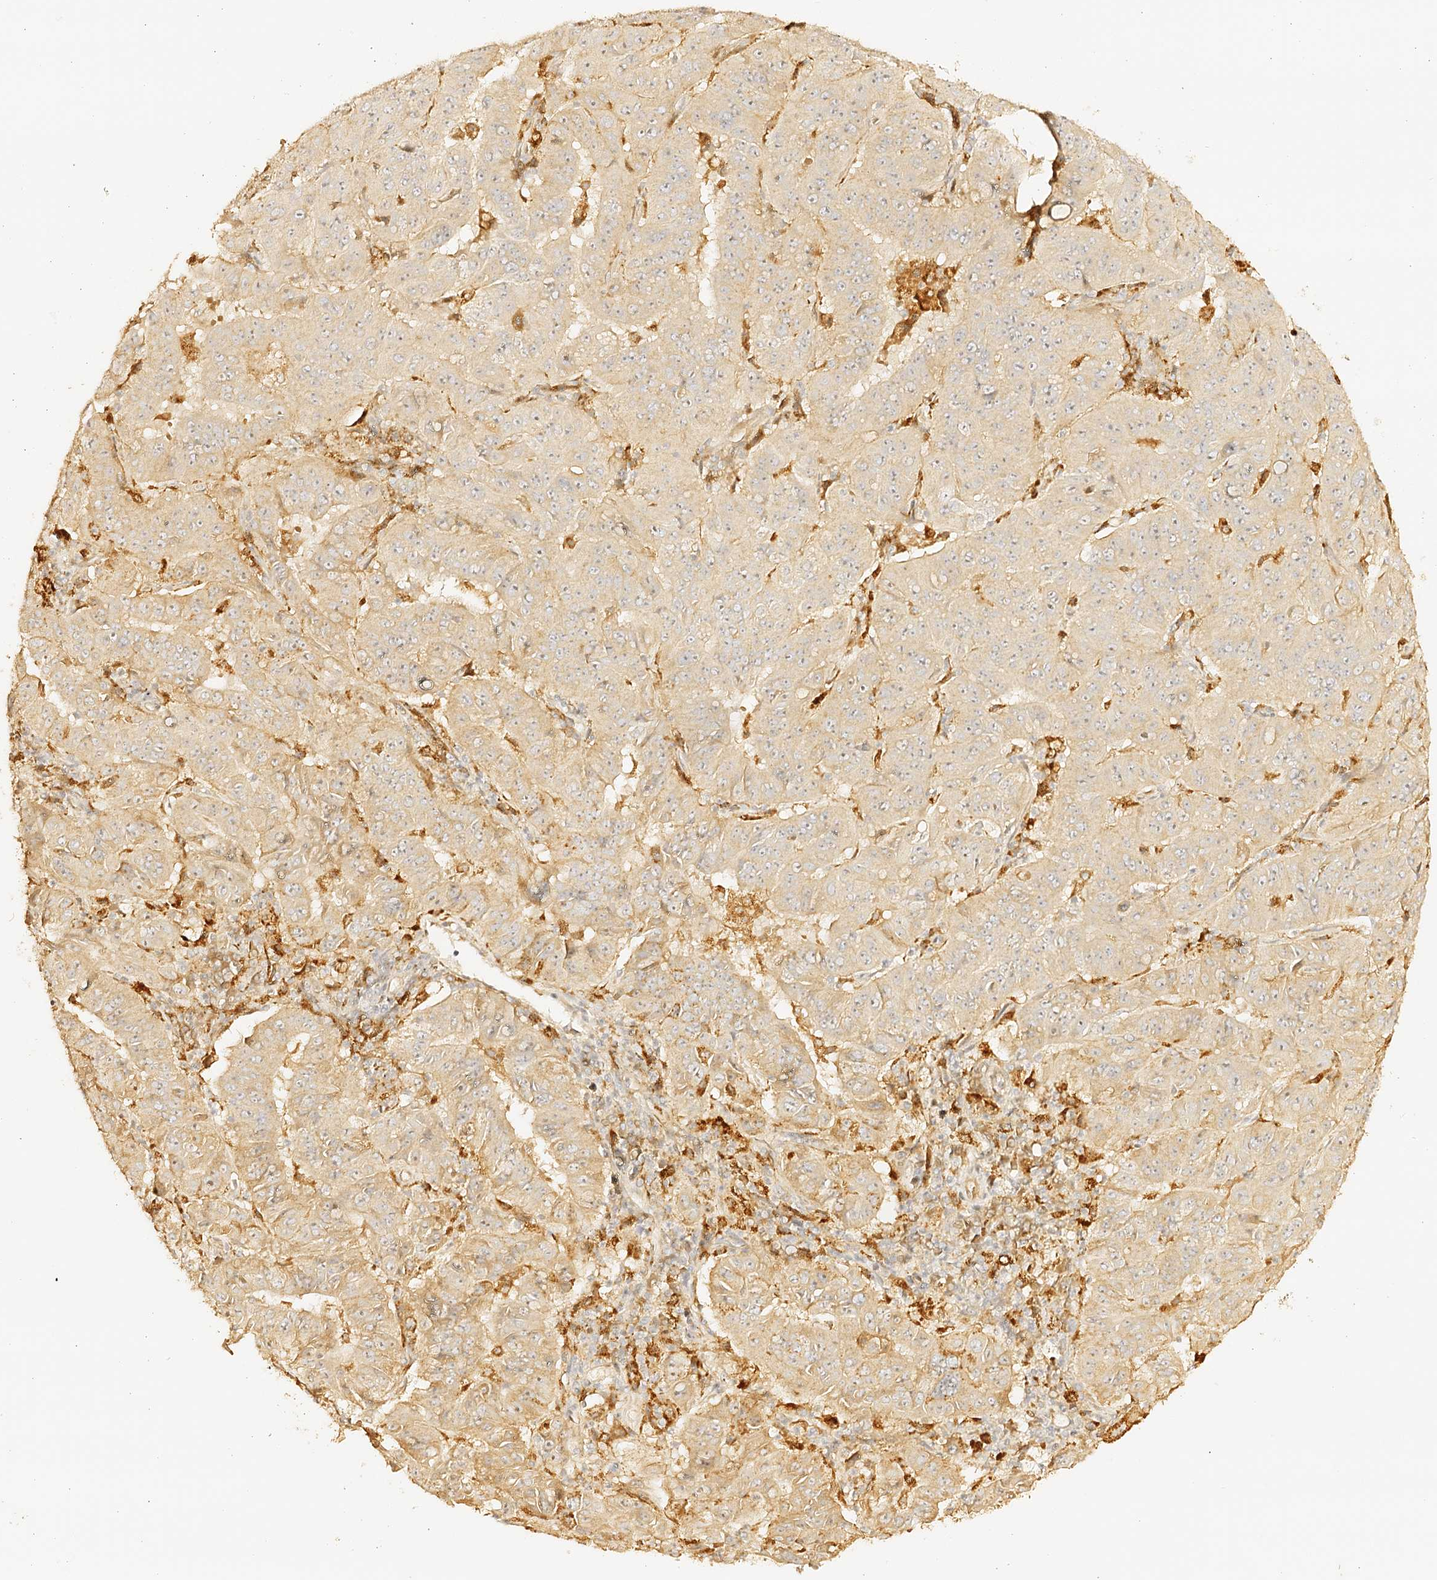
{"staining": {"intensity": "weak", "quantity": "25%-75%", "location": "cytoplasmic/membranous"}, "tissue": "pancreatic cancer", "cell_type": "Tumor cells", "image_type": "cancer", "snomed": [{"axis": "morphology", "description": "Adenocarcinoma, NOS"}, {"axis": "topography", "description": "Pancreas"}], "caption": "Pancreatic cancer (adenocarcinoma) tissue demonstrates weak cytoplasmic/membranous staining in approximately 25%-75% of tumor cells, visualized by immunohistochemistry. (Stains: DAB (3,3'-diaminobenzidine) in brown, nuclei in blue, Microscopy: brightfield microscopy at high magnification).", "gene": "DMXL2", "patient": {"sex": "male", "age": 63}}